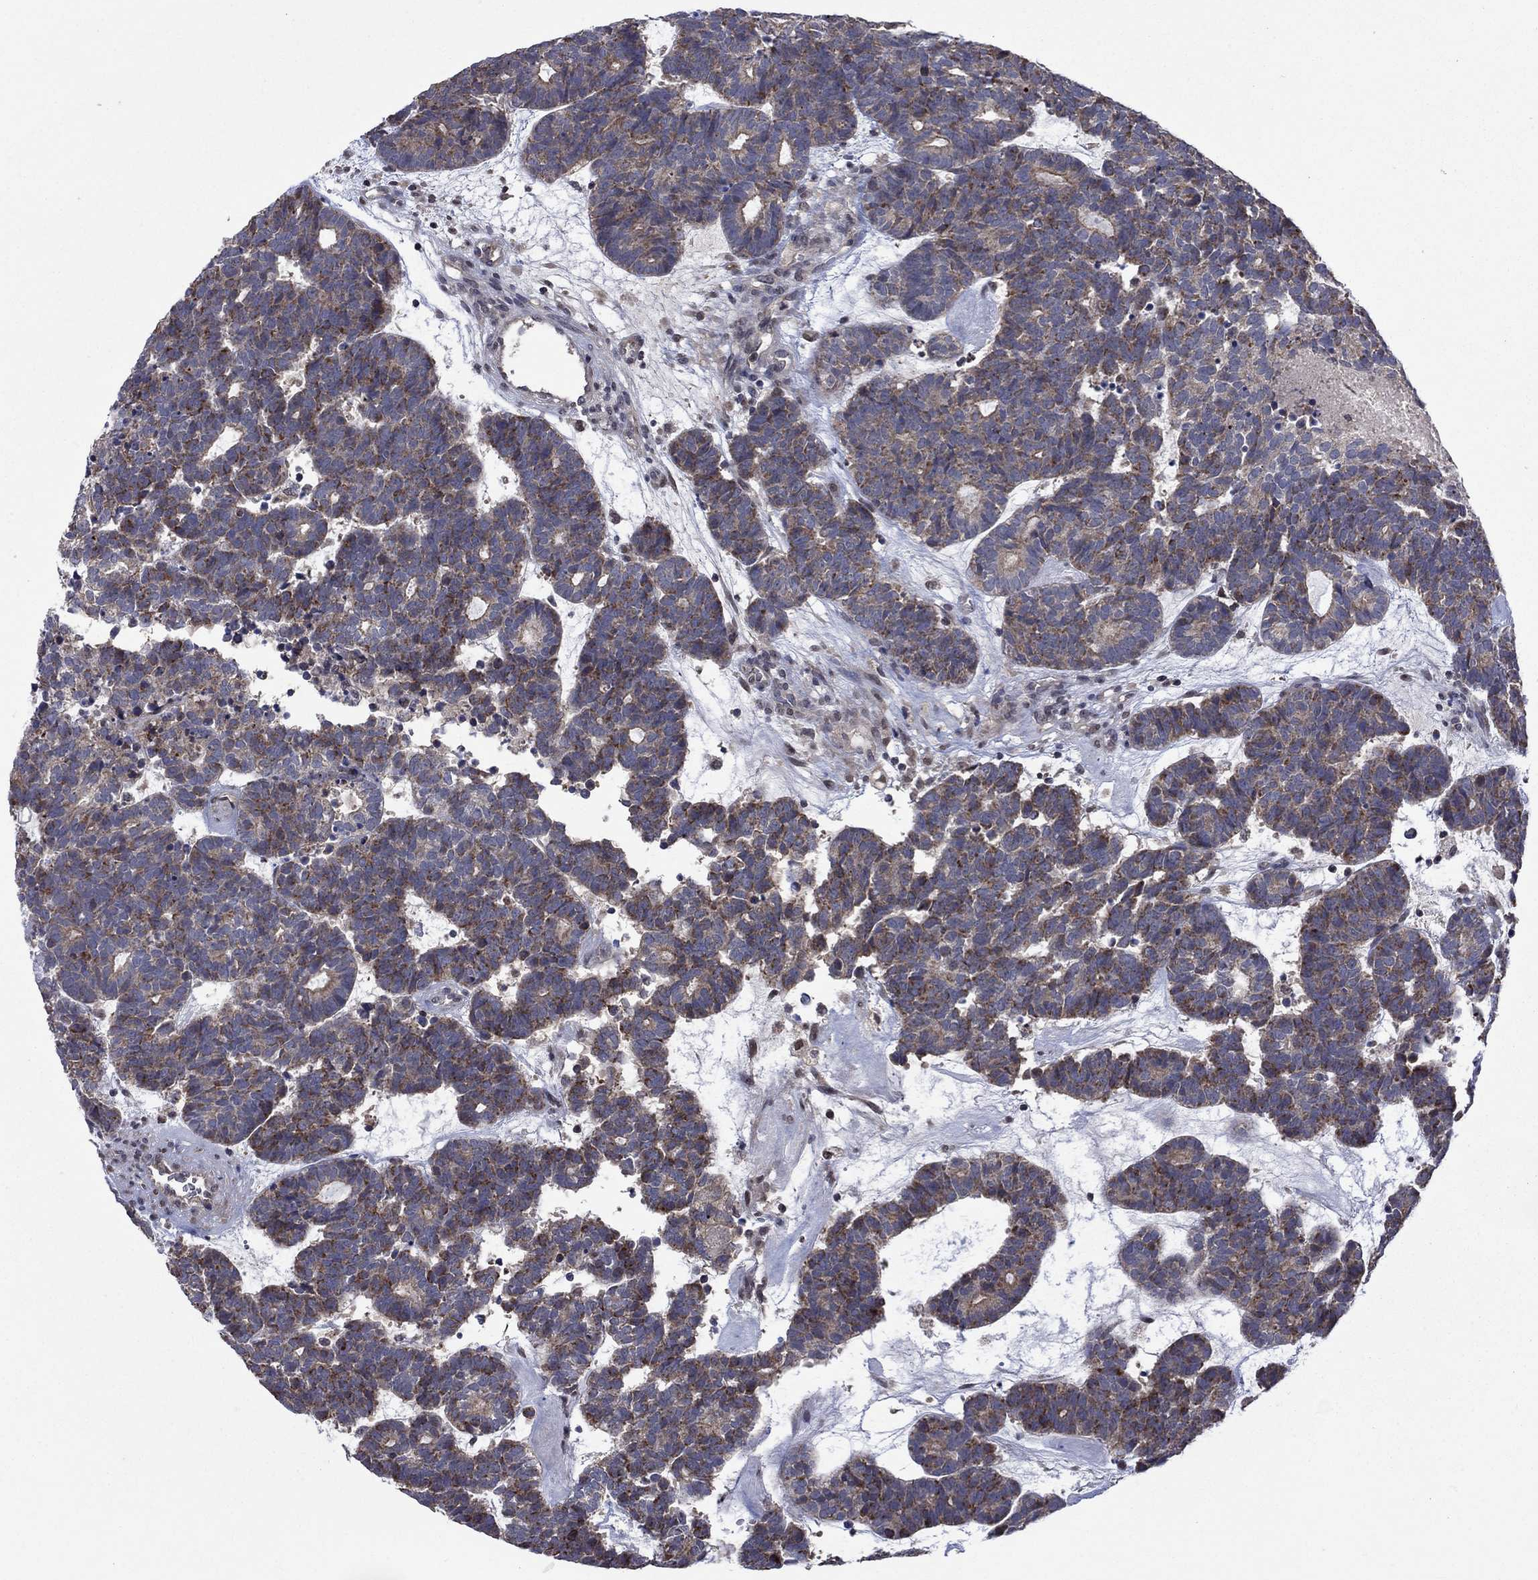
{"staining": {"intensity": "moderate", "quantity": "<25%", "location": "cytoplasmic/membranous"}, "tissue": "head and neck cancer", "cell_type": "Tumor cells", "image_type": "cancer", "snomed": [{"axis": "morphology", "description": "Adenocarcinoma, NOS"}, {"axis": "topography", "description": "Head-Neck"}], "caption": "Immunohistochemistry (IHC) photomicrograph of neoplastic tissue: human head and neck cancer stained using immunohistochemistry (IHC) demonstrates low levels of moderate protein expression localized specifically in the cytoplasmic/membranous of tumor cells, appearing as a cytoplasmic/membranous brown color.", "gene": "IAH1", "patient": {"sex": "female", "age": 81}}